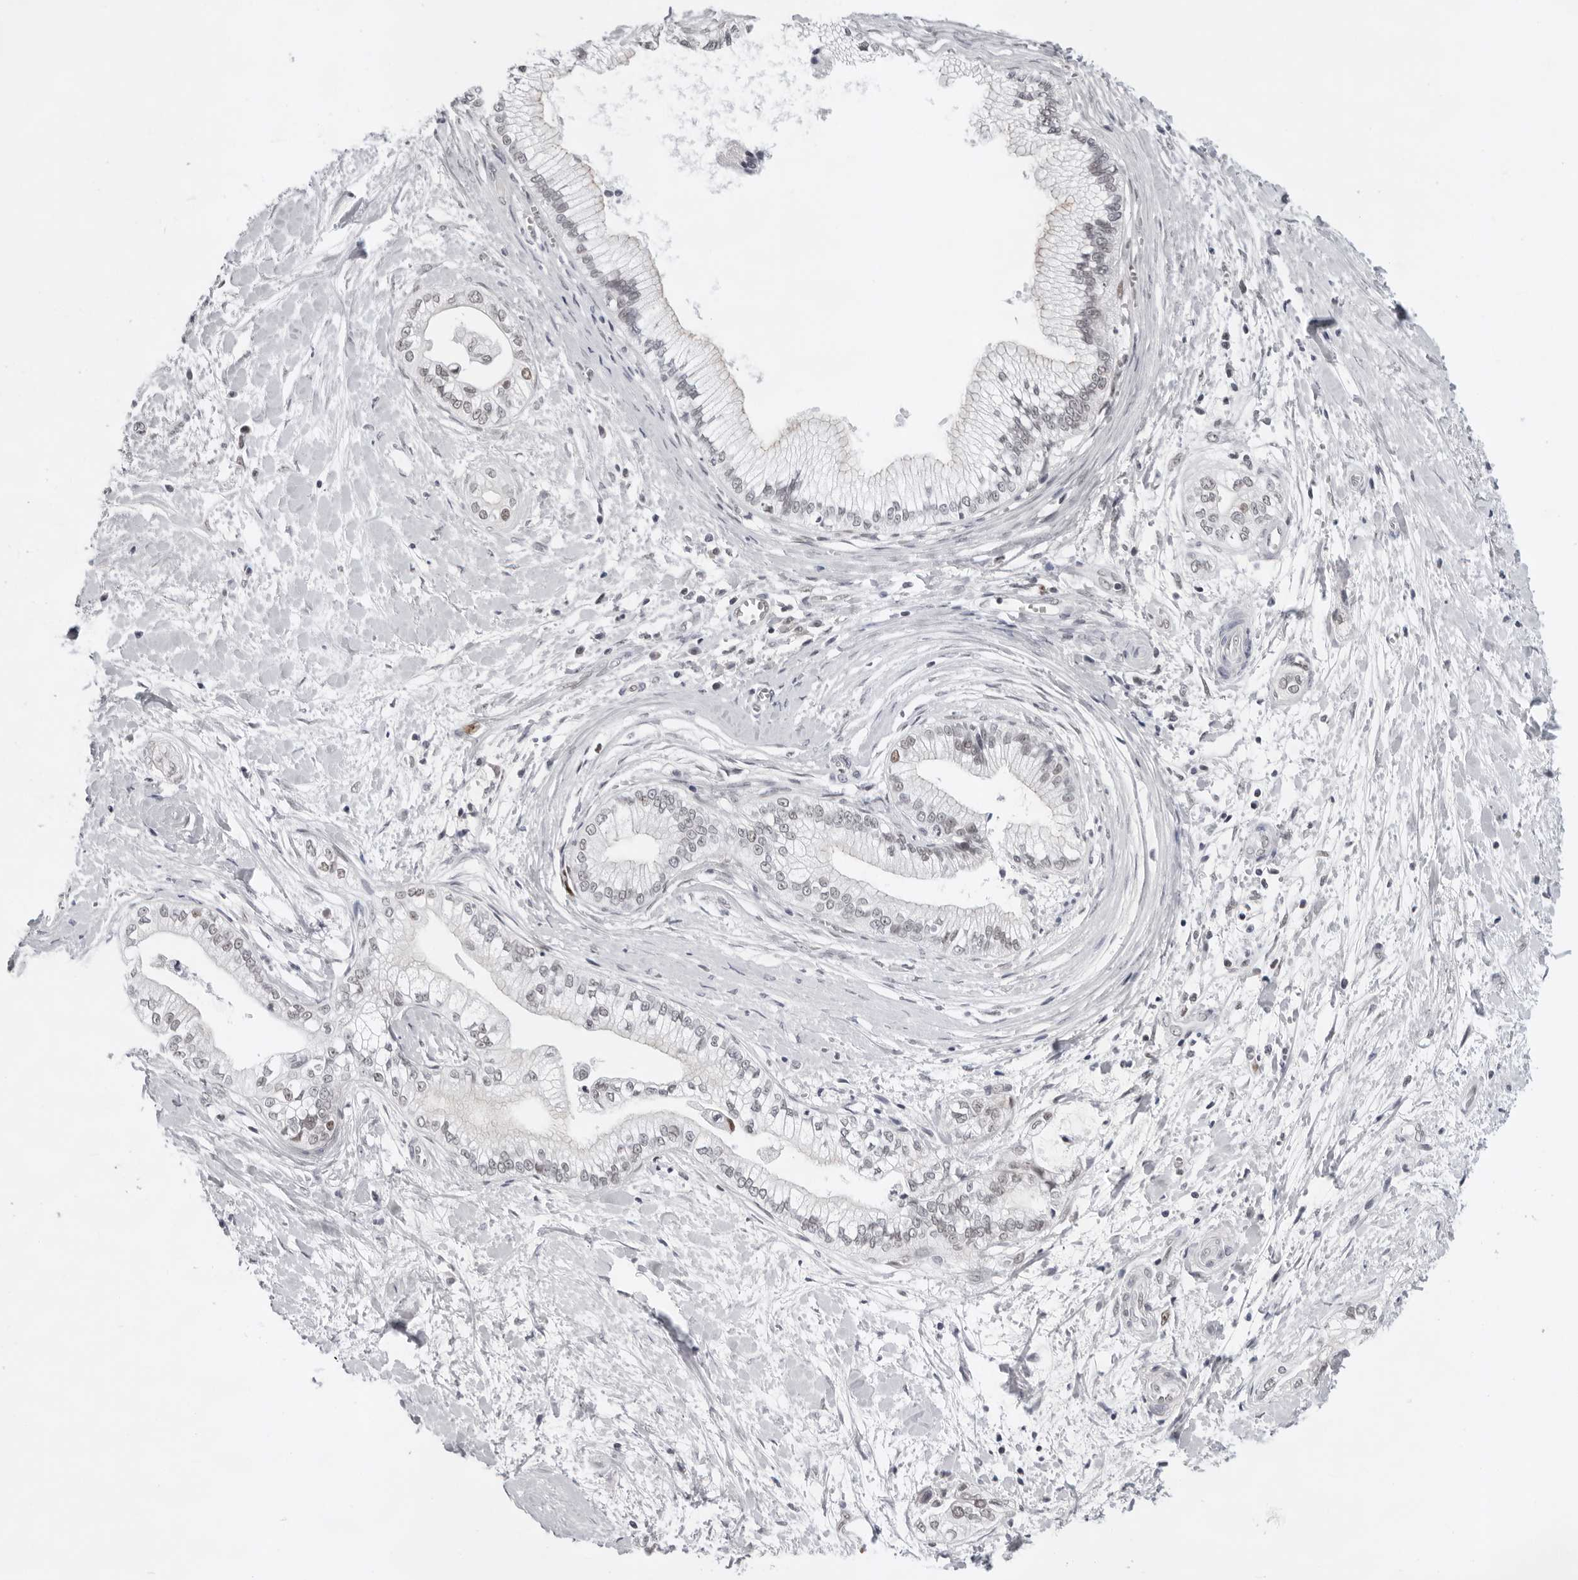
{"staining": {"intensity": "weak", "quantity": "<25%", "location": "nuclear"}, "tissue": "pancreatic cancer", "cell_type": "Tumor cells", "image_type": "cancer", "snomed": [{"axis": "morphology", "description": "Adenocarcinoma, NOS"}, {"axis": "topography", "description": "Pancreas"}], "caption": "This is an IHC photomicrograph of adenocarcinoma (pancreatic). There is no positivity in tumor cells.", "gene": "USP1", "patient": {"sex": "male", "age": 68}}